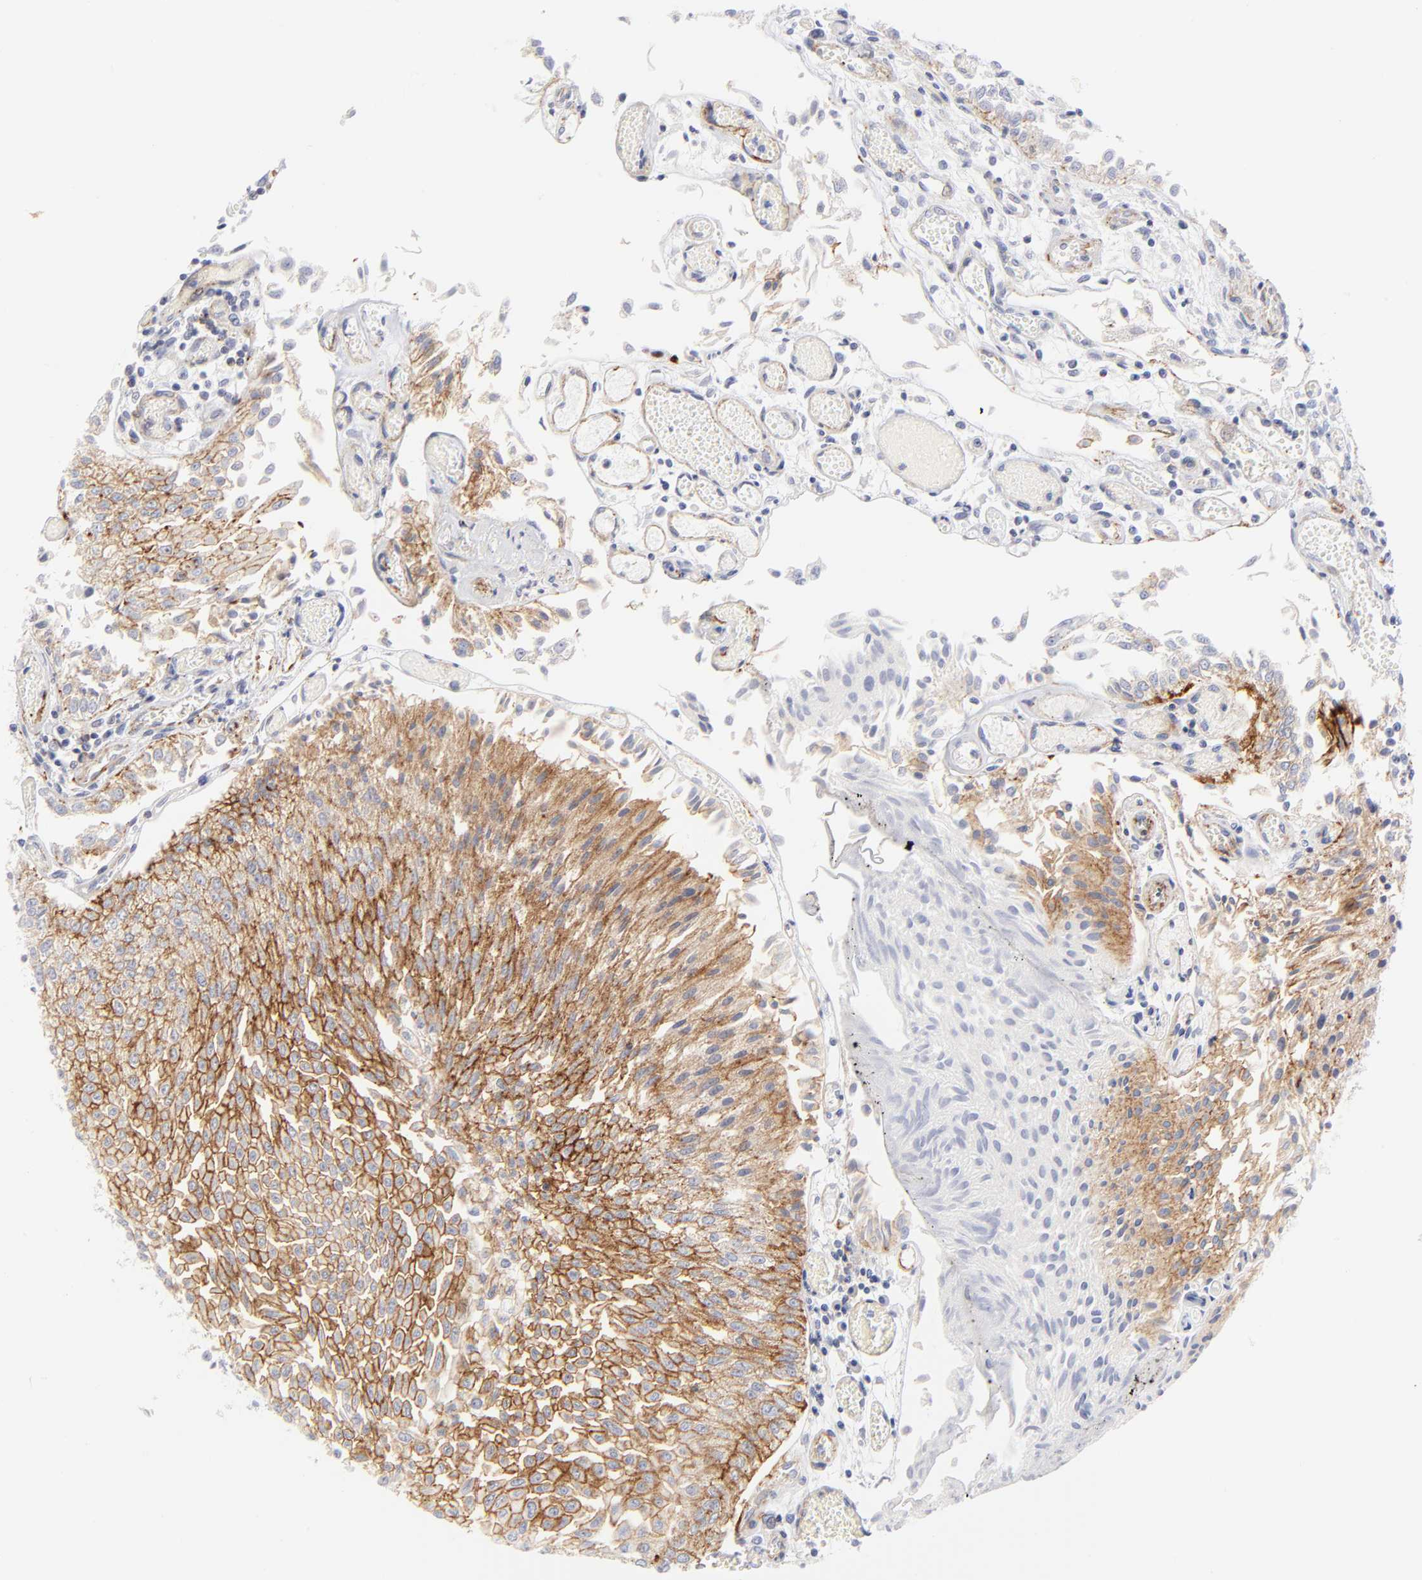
{"staining": {"intensity": "moderate", "quantity": ">75%", "location": "cytoplasmic/membranous"}, "tissue": "urothelial cancer", "cell_type": "Tumor cells", "image_type": "cancer", "snomed": [{"axis": "morphology", "description": "Urothelial carcinoma, Low grade"}, {"axis": "topography", "description": "Urinary bladder"}], "caption": "Protein analysis of low-grade urothelial carcinoma tissue exhibits moderate cytoplasmic/membranous positivity in approximately >75% of tumor cells. The staining is performed using DAB (3,3'-diaminobenzidine) brown chromogen to label protein expression. The nuclei are counter-stained blue using hematoxylin.", "gene": "ACTA2", "patient": {"sex": "male", "age": 86}}